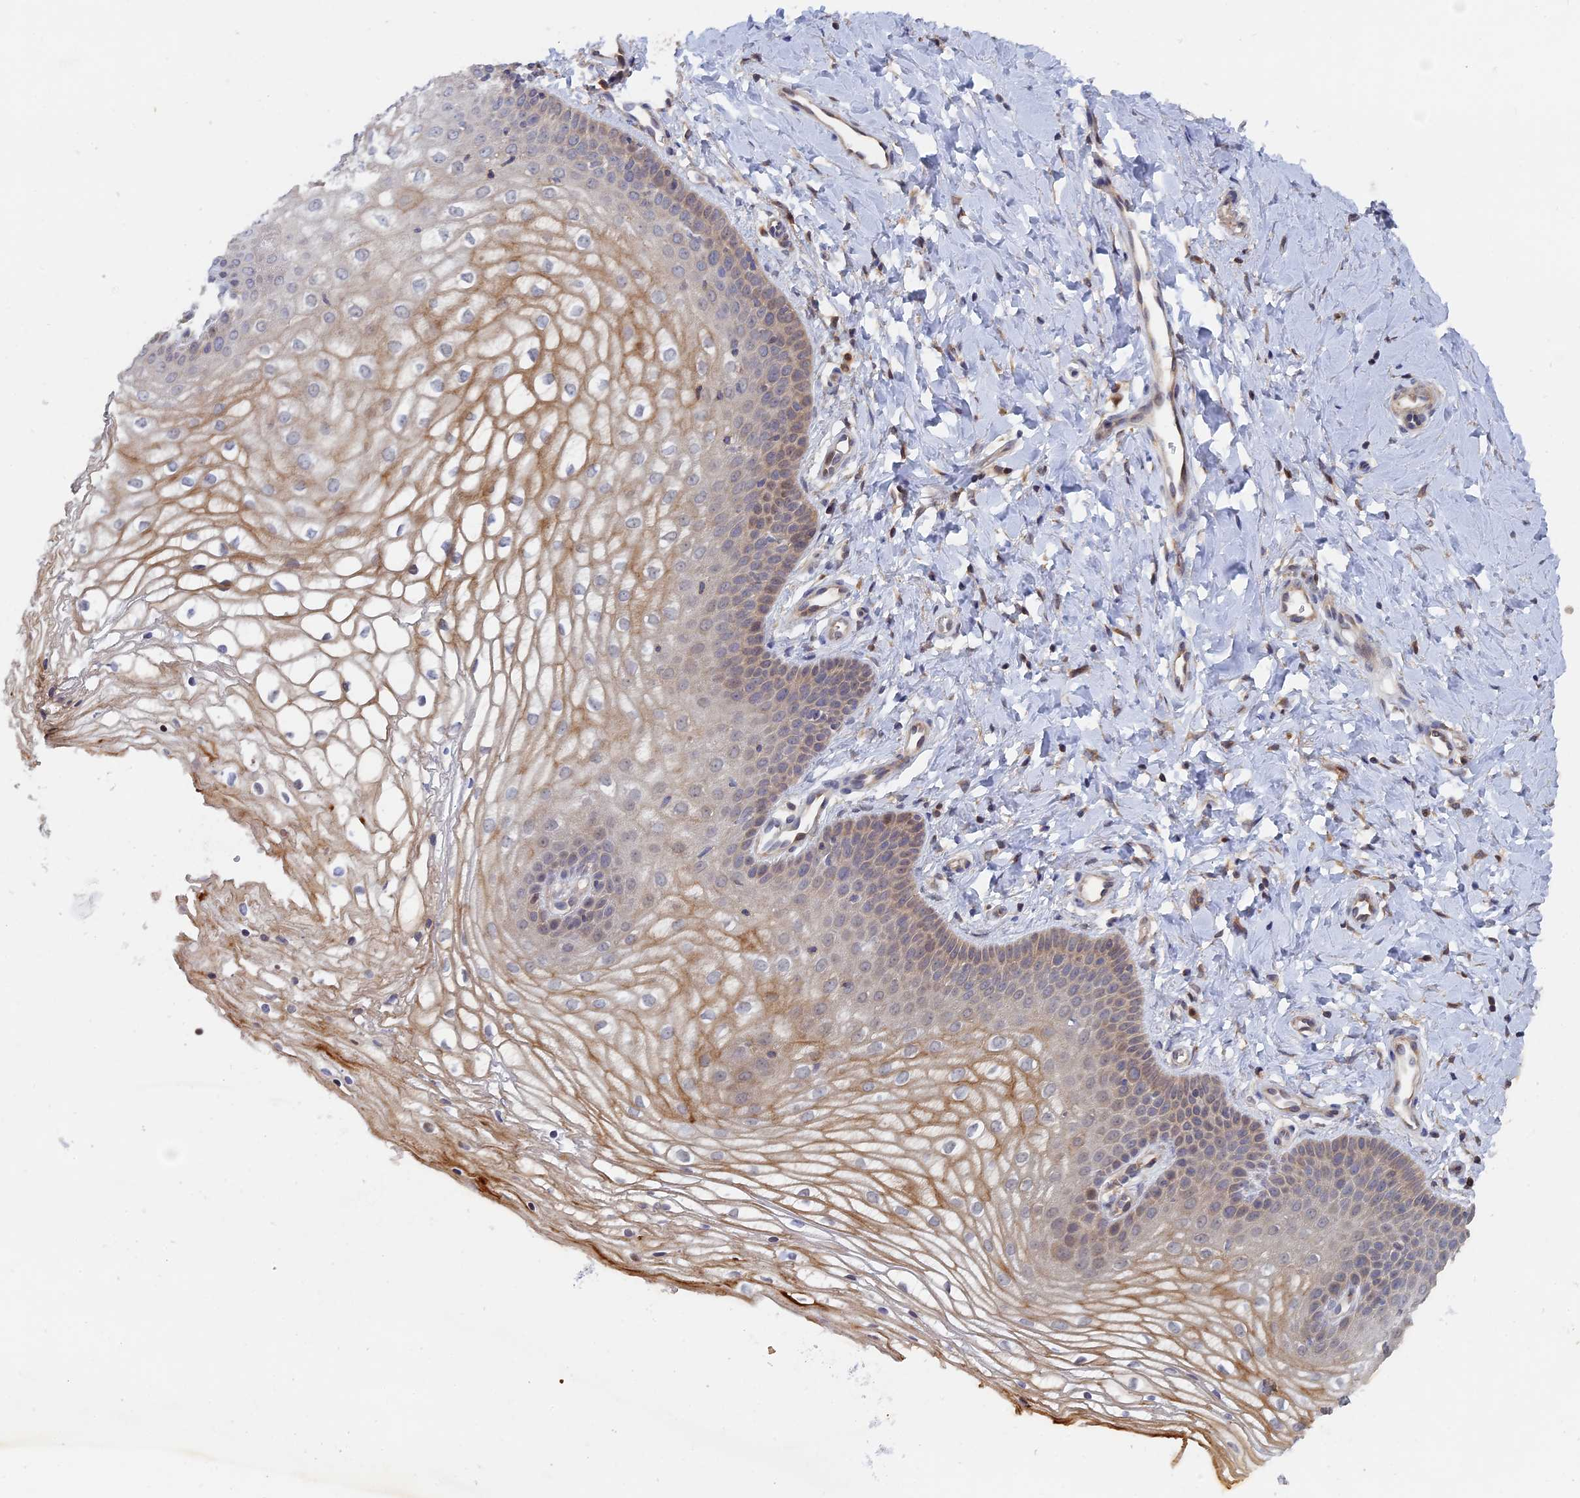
{"staining": {"intensity": "moderate", "quantity": "25%-75%", "location": "cytoplasmic/membranous,nuclear"}, "tissue": "vagina", "cell_type": "Squamous epithelial cells", "image_type": "normal", "snomed": [{"axis": "morphology", "description": "Normal tissue, NOS"}, {"axis": "topography", "description": "Vagina"}], "caption": "Immunohistochemical staining of unremarkable human vagina reveals 25%-75% levels of moderate cytoplasmic/membranous,nuclear protein staining in approximately 25%-75% of squamous epithelial cells.", "gene": "BLVRA", "patient": {"sex": "female", "age": 68}}